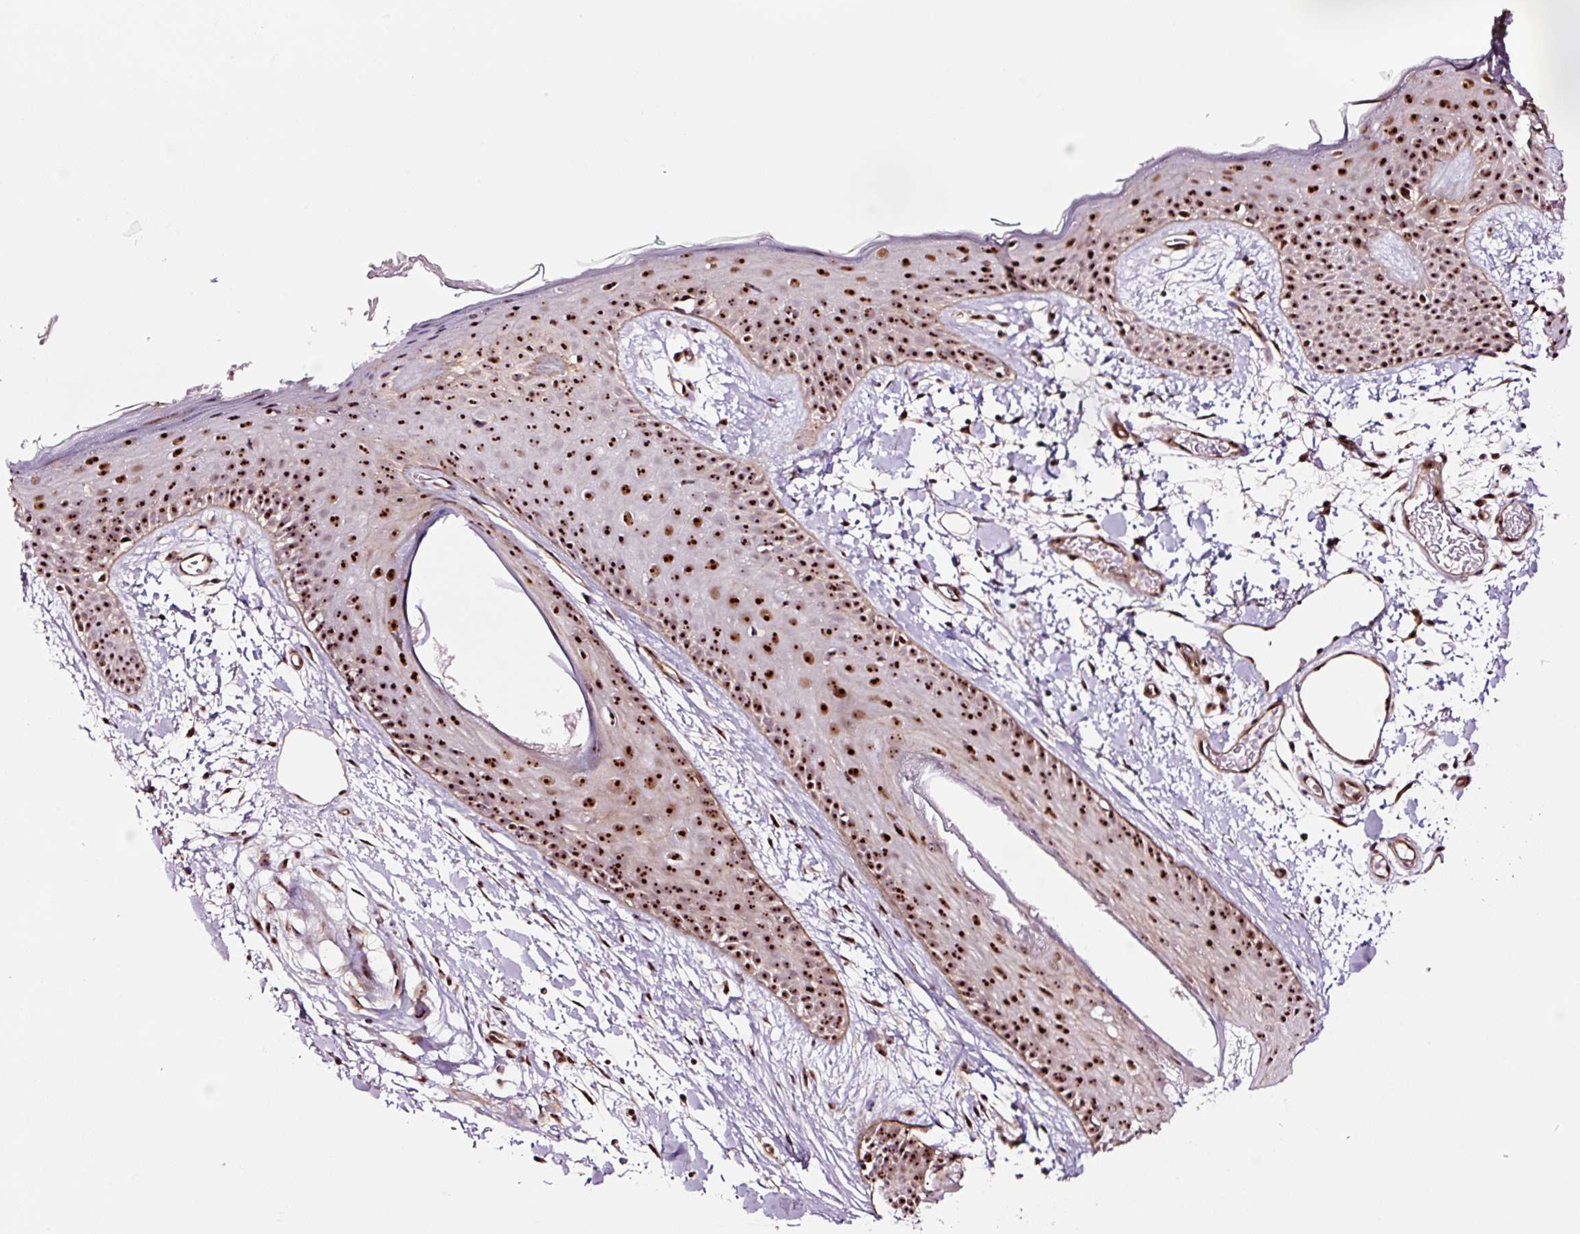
{"staining": {"intensity": "strong", "quantity": ">75%", "location": "nuclear"}, "tissue": "skin", "cell_type": "Fibroblasts", "image_type": "normal", "snomed": [{"axis": "morphology", "description": "Normal tissue, NOS"}, {"axis": "topography", "description": "Skin"}], "caption": "Protein staining by IHC reveals strong nuclear staining in about >75% of fibroblasts in unremarkable skin. The staining was performed using DAB (3,3'-diaminobenzidine) to visualize the protein expression in brown, while the nuclei were stained in blue with hematoxylin (Magnification: 20x).", "gene": "GNL3", "patient": {"sex": "male", "age": 79}}